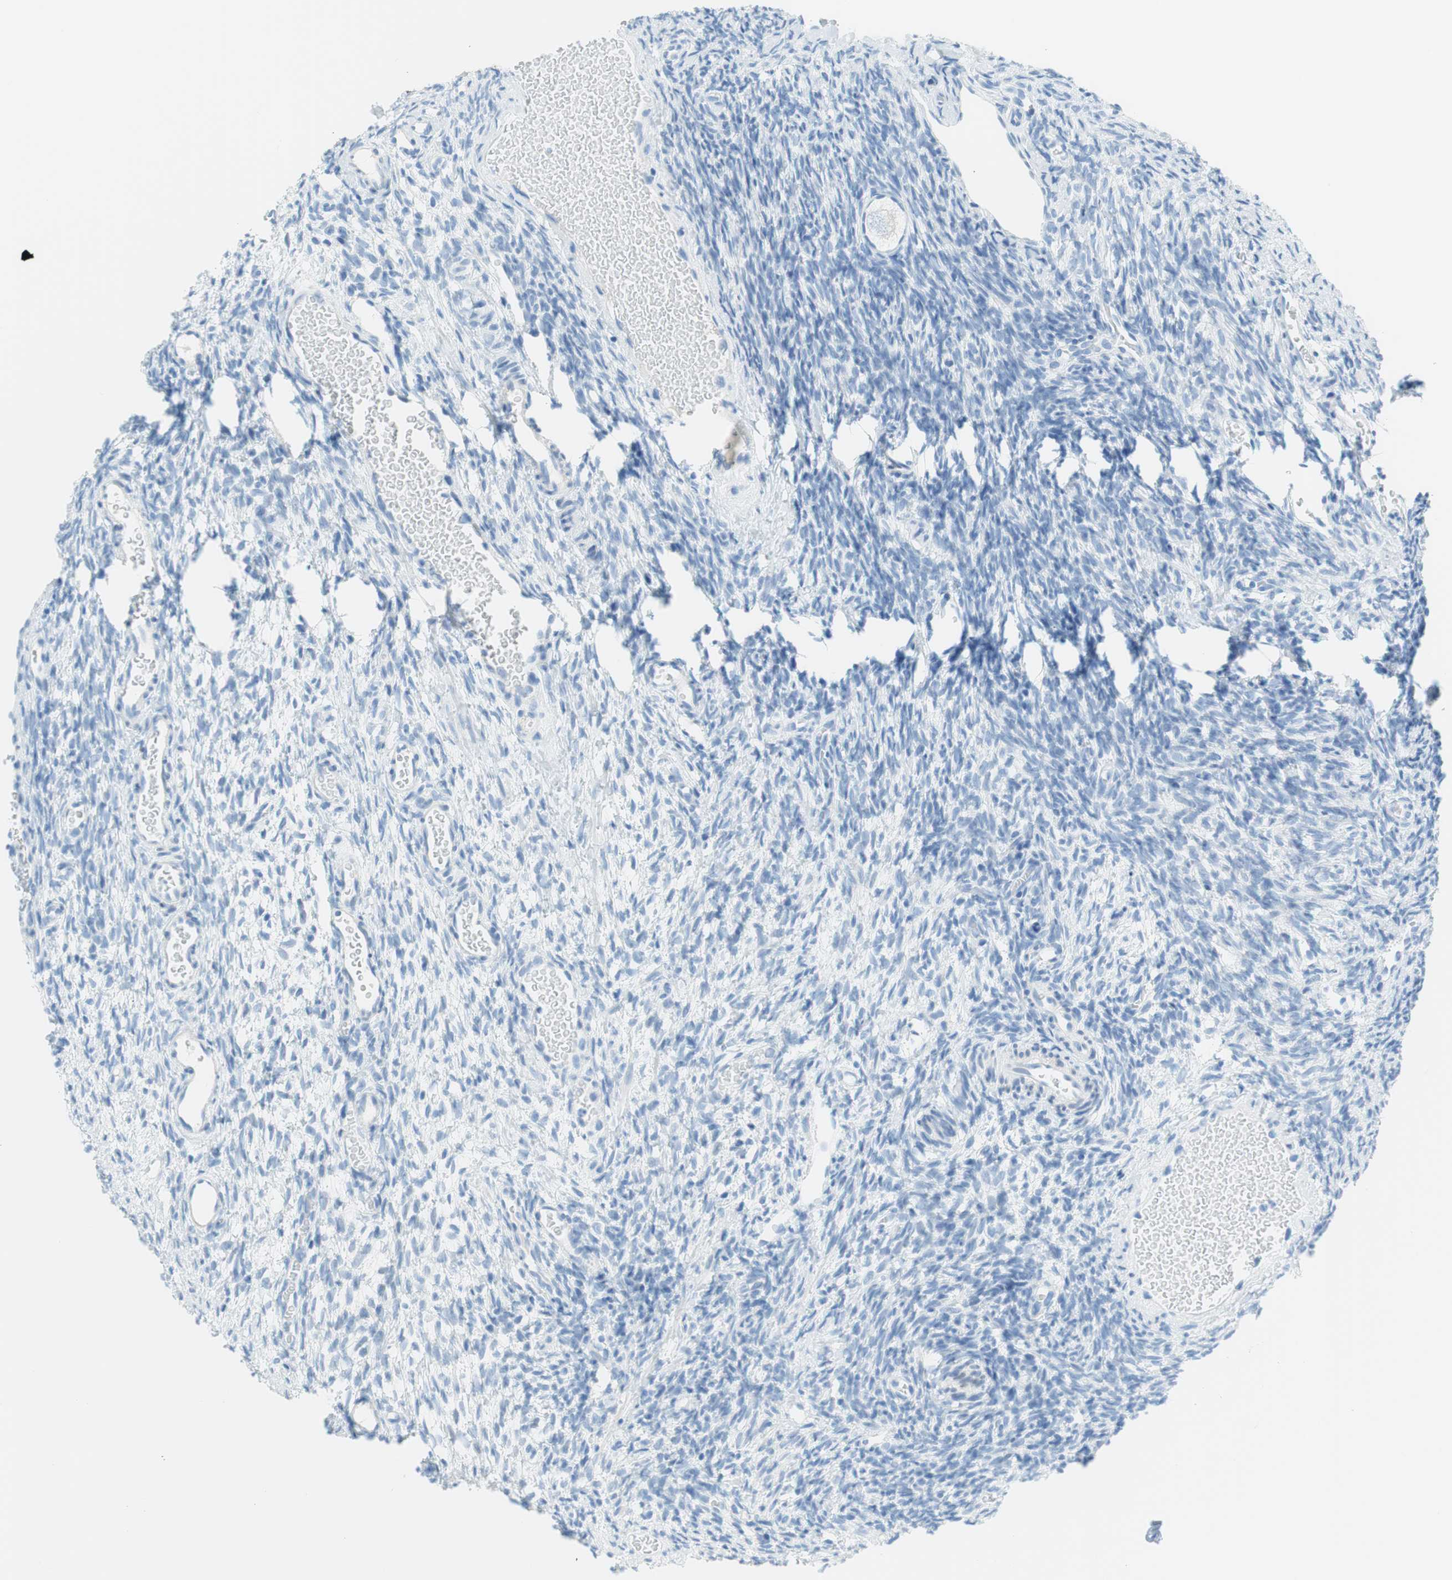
{"staining": {"intensity": "negative", "quantity": "none", "location": "none"}, "tissue": "ovary", "cell_type": "Follicle cells", "image_type": "normal", "snomed": [{"axis": "morphology", "description": "Normal tissue, NOS"}, {"axis": "topography", "description": "Ovary"}], "caption": "An immunohistochemistry (IHC) photomicrograph of benign ovary is shown. There is no staining in follicle cells of ovary. (DAB immunohistochemistry (IHC) with hematoxylin counter stain).", "gene": "MYH1", "patient": {"sex": "female", "age": 35}}